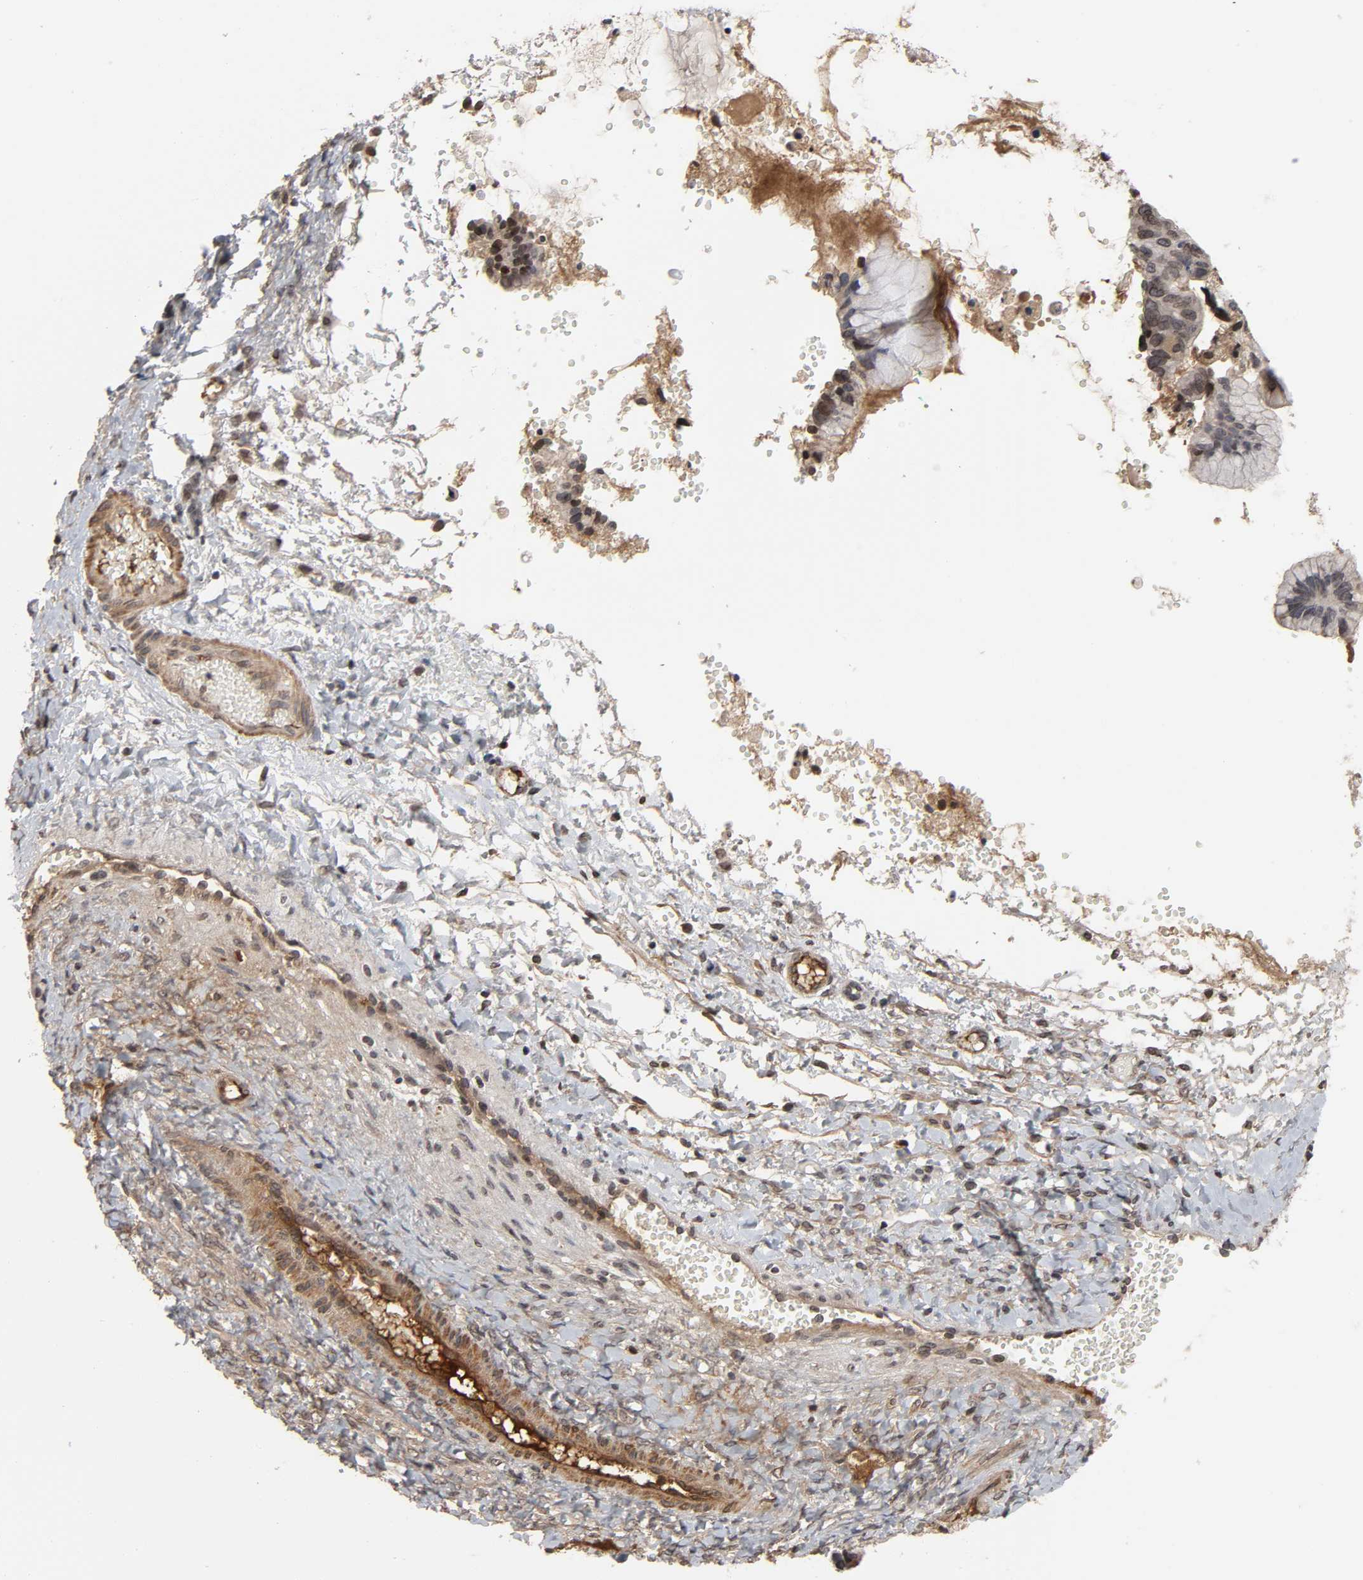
{"staining": {"intensity": "moderate", "quantity": "25%-75%", "location": "cytoplasmic/membranous,nuclear"}, "tissue": "ovarian cancer", "cell_type": "Tumor cells", "image_type": "cancer", "snomed": [{"axis": "morphology", "description": "Cystadenocarcinoma, mucinous, NOS"}, {"axis": "topography", "description": "Ovary"}], "caption": "Protein expression by immunohistochemistry exhibits moderate cytoplasmic/membranous and nuclear expression in approximately 25%-75% of tumor cells in mucinous cystadenocarcinoma (ovarian).", "gene": "CPN2", "patient": {"sex": "female", "age": 36}}